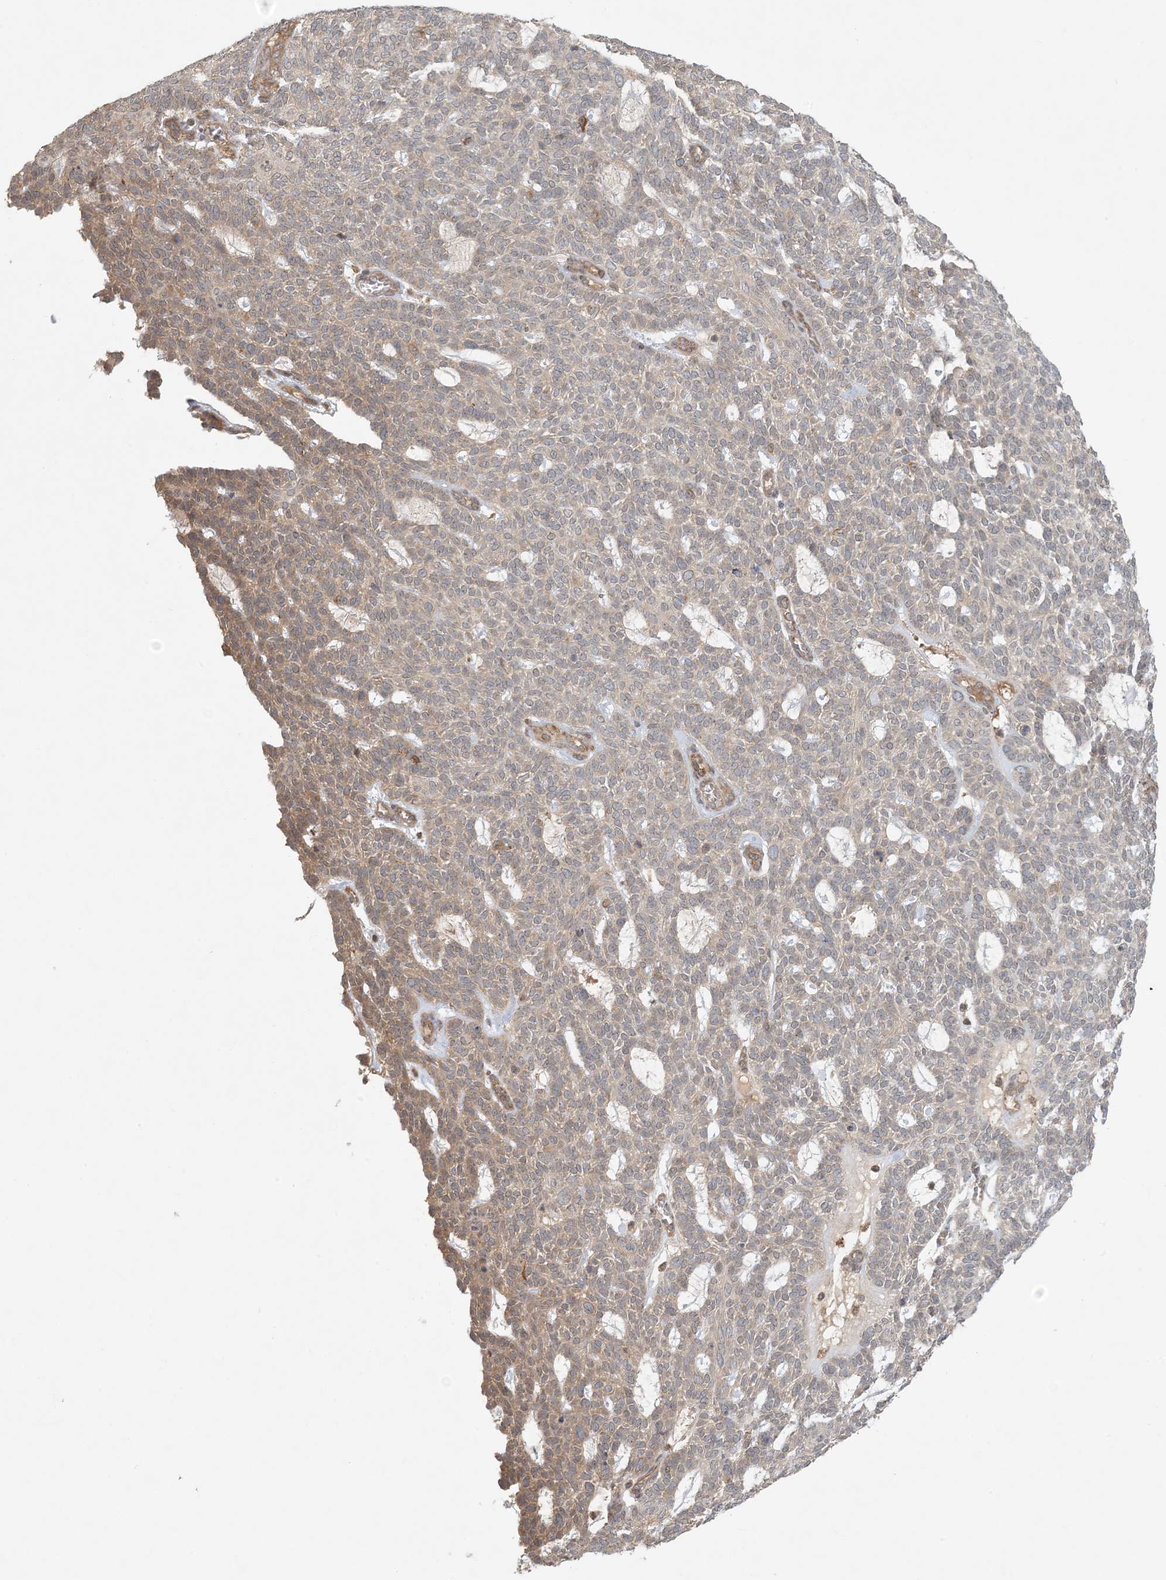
{"staining": {"intensity": "weak", "quantity": "25%-75%", "location": "cytoplasmic/membranous"}, "tissue": "skin cancer", "cell_type": "Tumor cells", "image_type": "cancer", "snomed": [{"axis": "morphology", "description": "Squamous cell carcinoma, NOS"}, {"axis": "topography", "description": "Skin"}], "caption": "Protein staining of squamous cell carcinoma (skin) tissue demonstrates weak cytoplasmic/membranous staining in about 25%-75% of tumor cells.", "gene": "OBI1", "patient": {"sex": "female", "age": 90}}